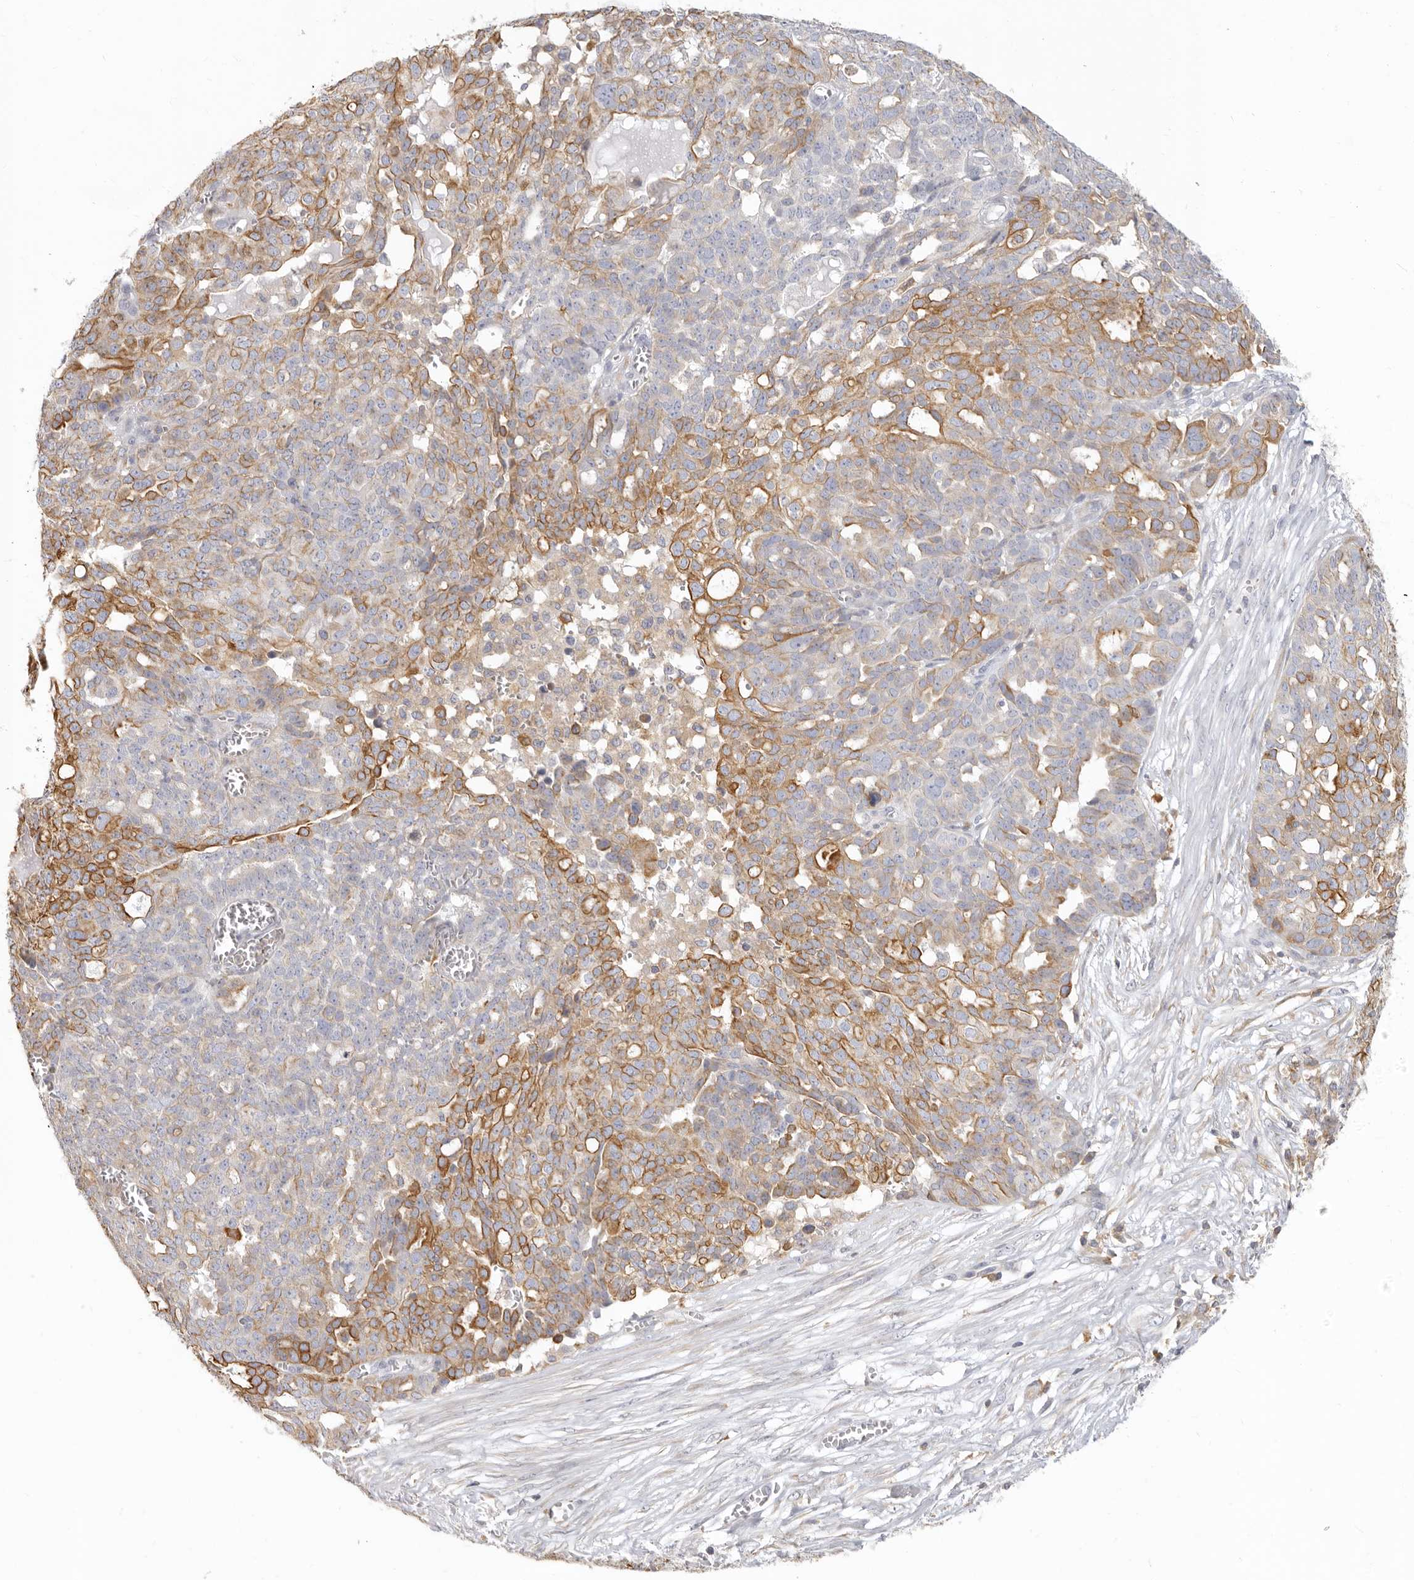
{"staining": {"intensity": "moderate", "quantity": "25%-75%", "location": "cytoplasmic/membranous"}, "tissue": "ovarian cancer", "cell_type": "Tumor cells", "image_type": "cancer", "snomed": [{"axis": "morphology", "description": "Cystadenocarcinoma, serous, NOS"}, {"axis": "topography", "description": "Soft tissue"}, {"axis": "topography", "description": "Ovary"}], "caption": "Tumor cells show medium levels of moderate cytoplasmic/membranous expression in approximately 25%-75% of cells in human ovarian cancer.", "gene": "NIBAN1", "patient": {"sex": "female", "age": 57}}